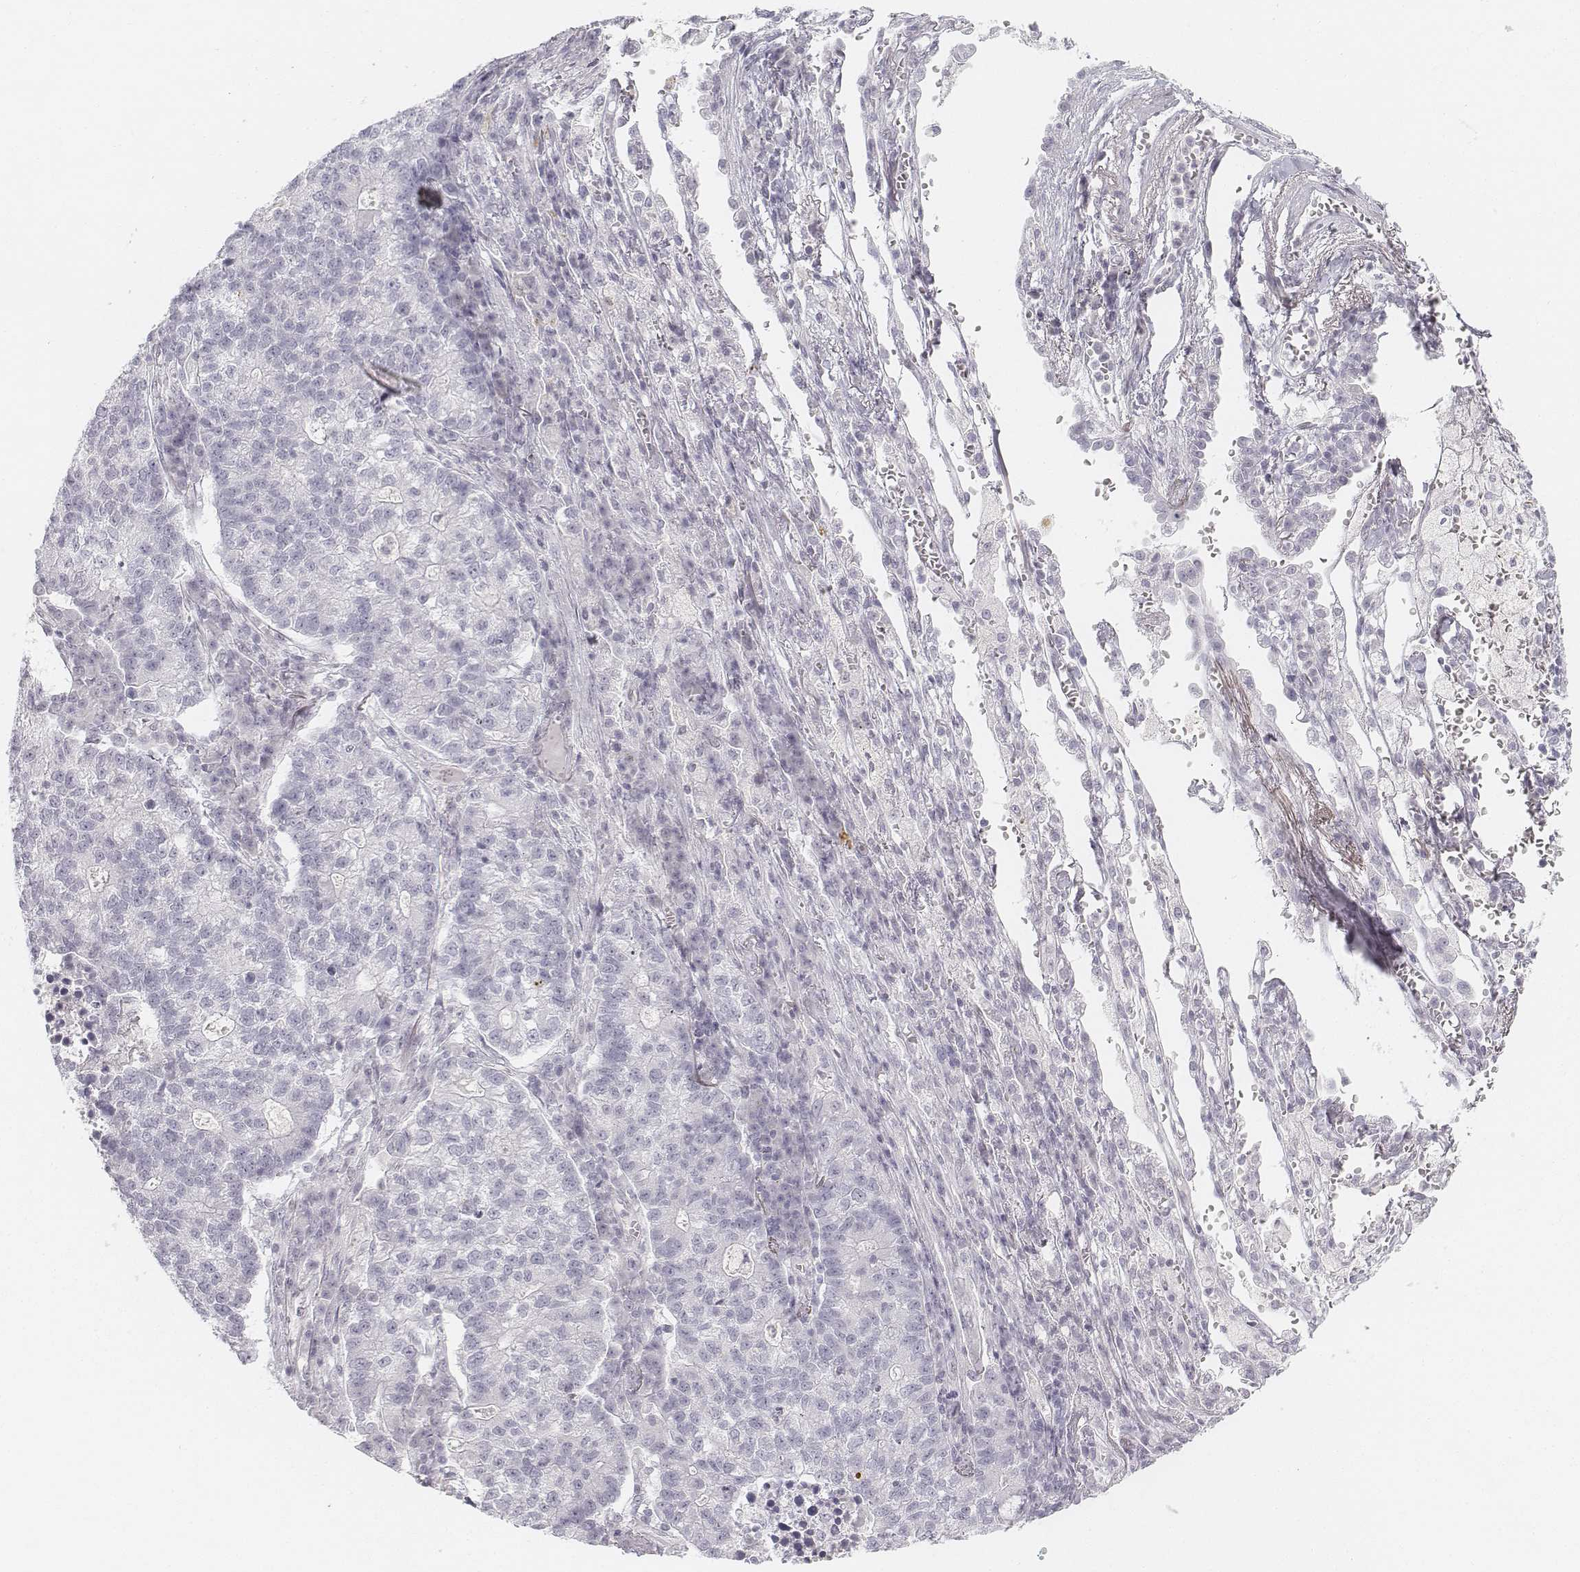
{"staining": {"intensity": "negative", "quantity": "none", "location": "none"}, "tissue": "lung cancer", "cell_type": "Tumor cells", "image_type": "cancer", "snomed": [{"axis": "morphology", "description": "Adenocarcinoma, NOS"}, {"axis": "topography", "description": "Lung"}], "caption": "Tumor cells show no significant protein positivity in lung cancer. The staining was performed using DAB to visualize the protein expression in brown, while the nuclei were stained in blue with hematoxylin (Magnification: 20x).", "gene": "KRTAP2-1", "patient": {"sex": "male", "age": 57}}